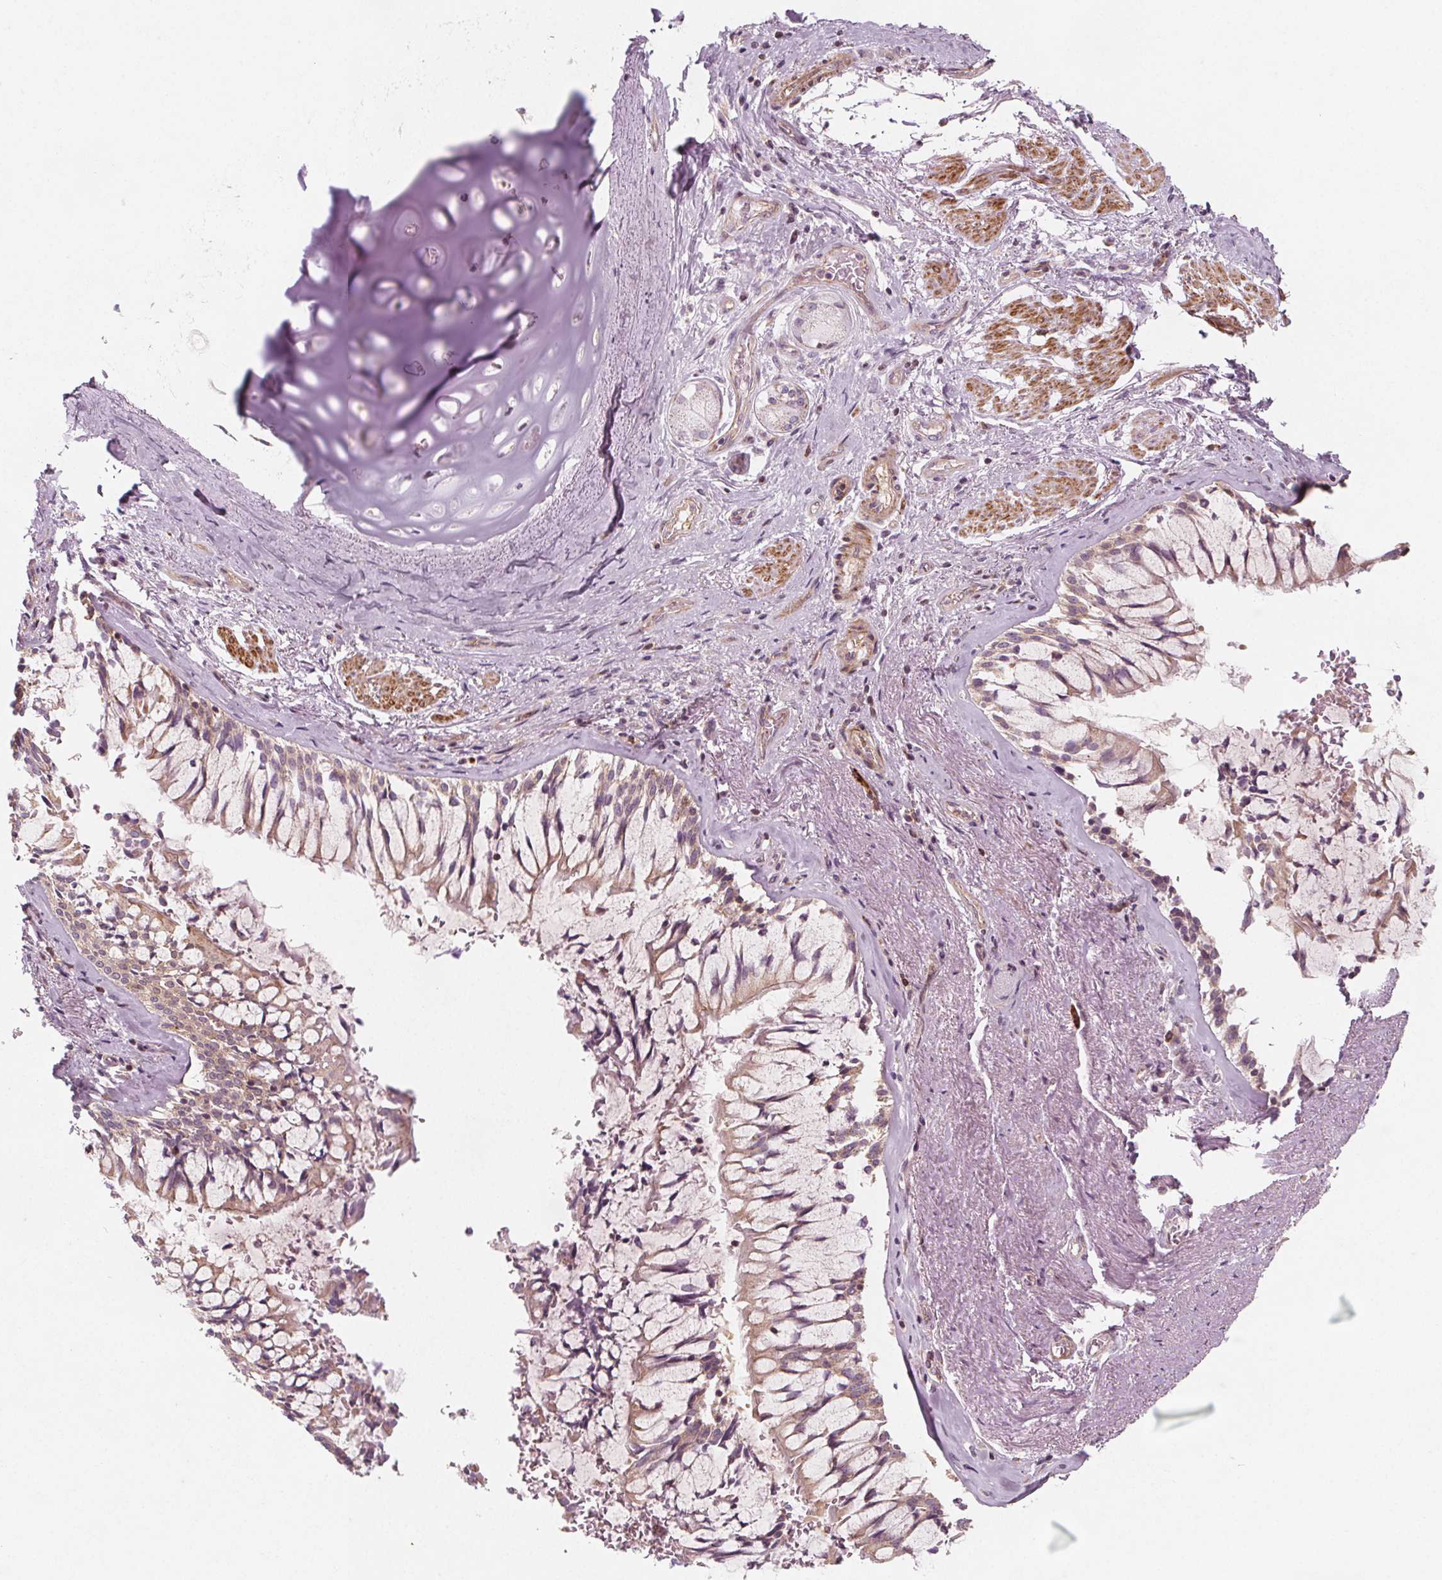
{"staining": {"intensity": "negative", "quantity": "none", "location": "none"}, "tissue": "adipose tissue", "cell_type": "Adipocytes", "image_type": "normal", "snomed": [{"axis": "morphology", "description": "Normal tissue, NOS"}, {"axis": "topography", "description": "Cartilage tissue"}, {"axis": "topography", "description": "Bronchus"}], "caption": "Immunohistochemistry (IHC) histopathology image of unremarkable adipose tissue stained for a protein (brown), which demonstrates no expression in adipocytes.", "gene": "ADAM33", "patient": {"sex": "male", "age": 64}}